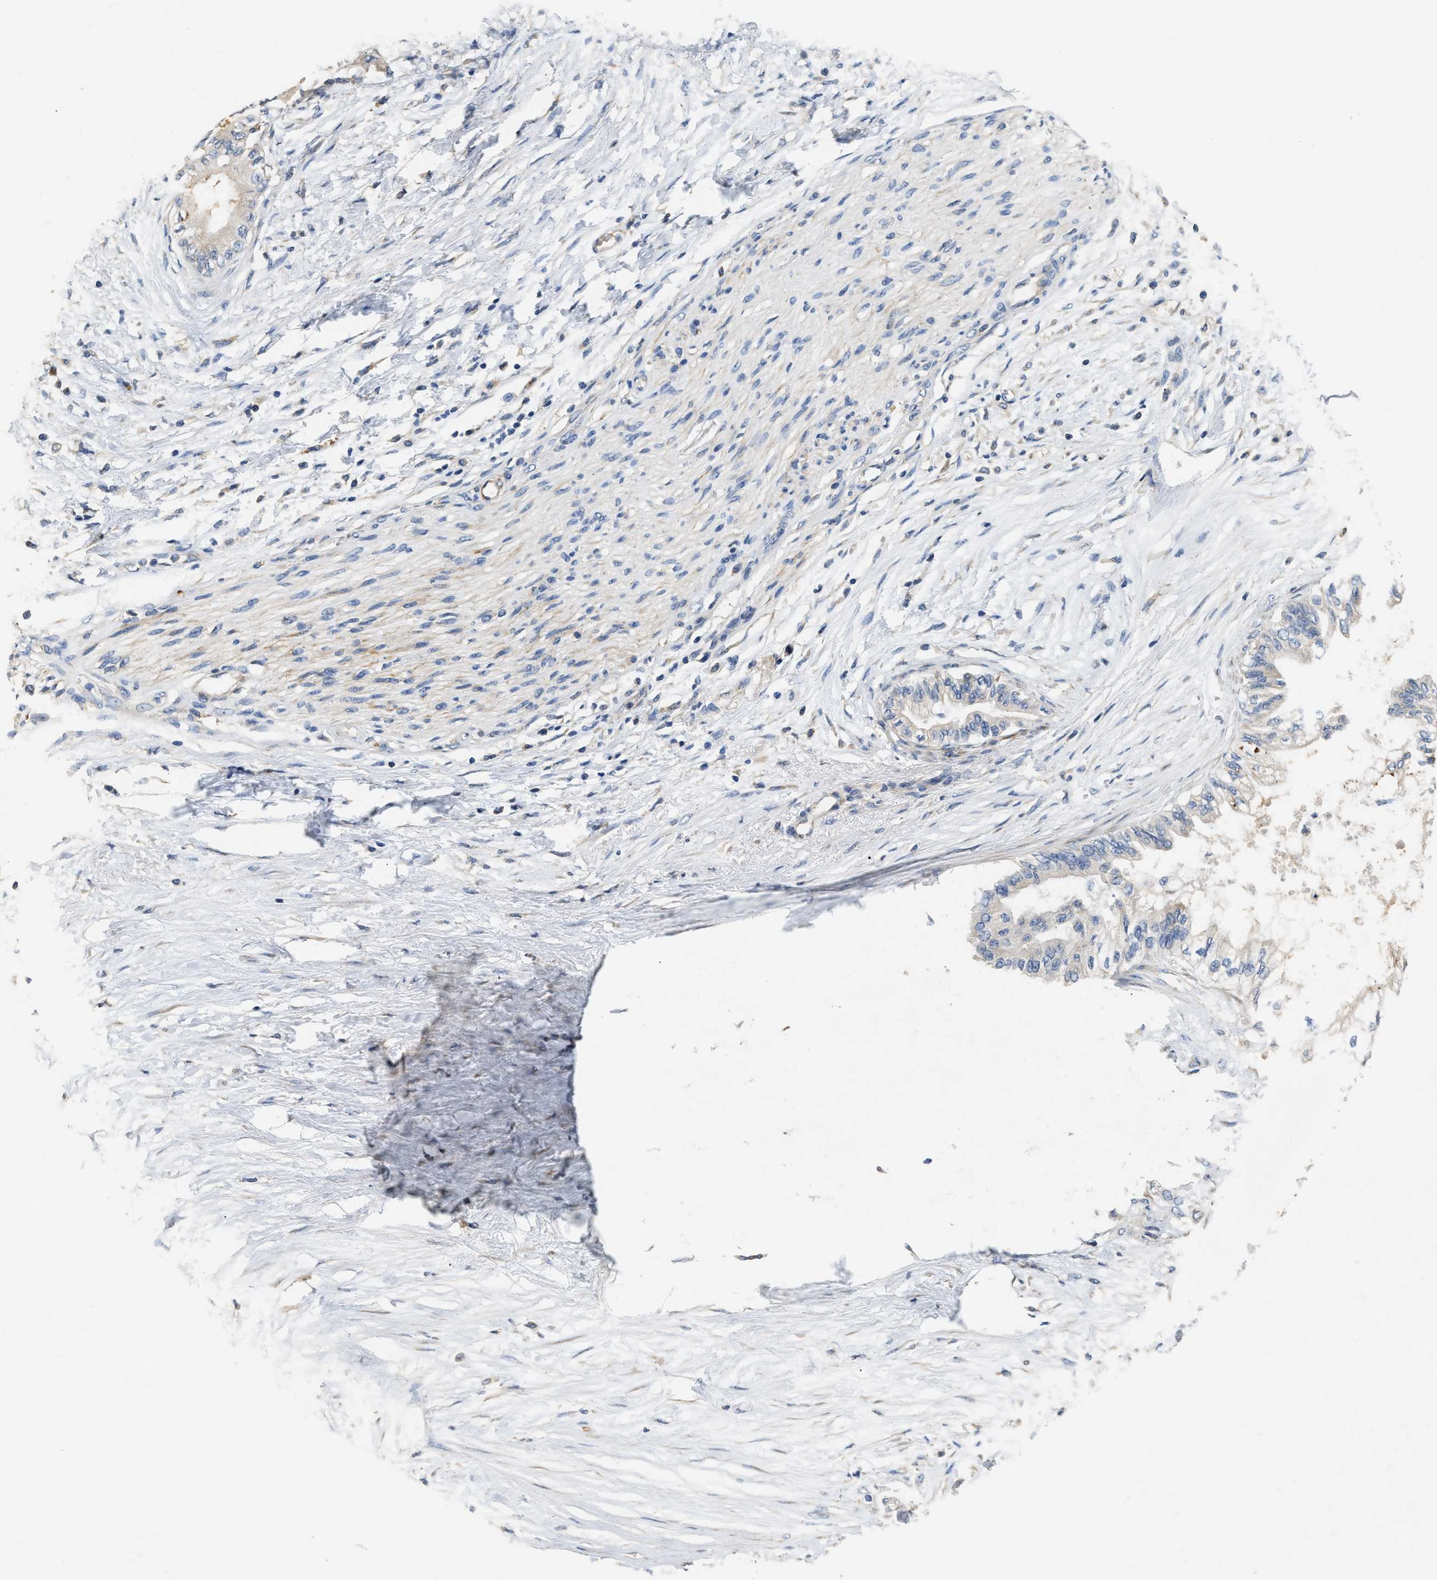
{"staining": {"intensity": "negative", "quantity": "none", "location": "none"}, "tissue": "pancreatic cancer", "cell_type": "Tumor cells", "image_type": "cancer", "snomed": [{"axis": "morphology", "description": "Normal tissue, NOS"}, {"axis": "morphology", "description": "Adenocarcinoma, NOS"}, {"axis": "topography", "description": "Pancreas"}, {"axis": "topography", "description": "Duodenum"}], "caption": "Tumor cells show no significant positivity in pancreatic adenocarcinoma.", "gene": "IL17RC", "patient": {"sex": "female", "age": 60}}